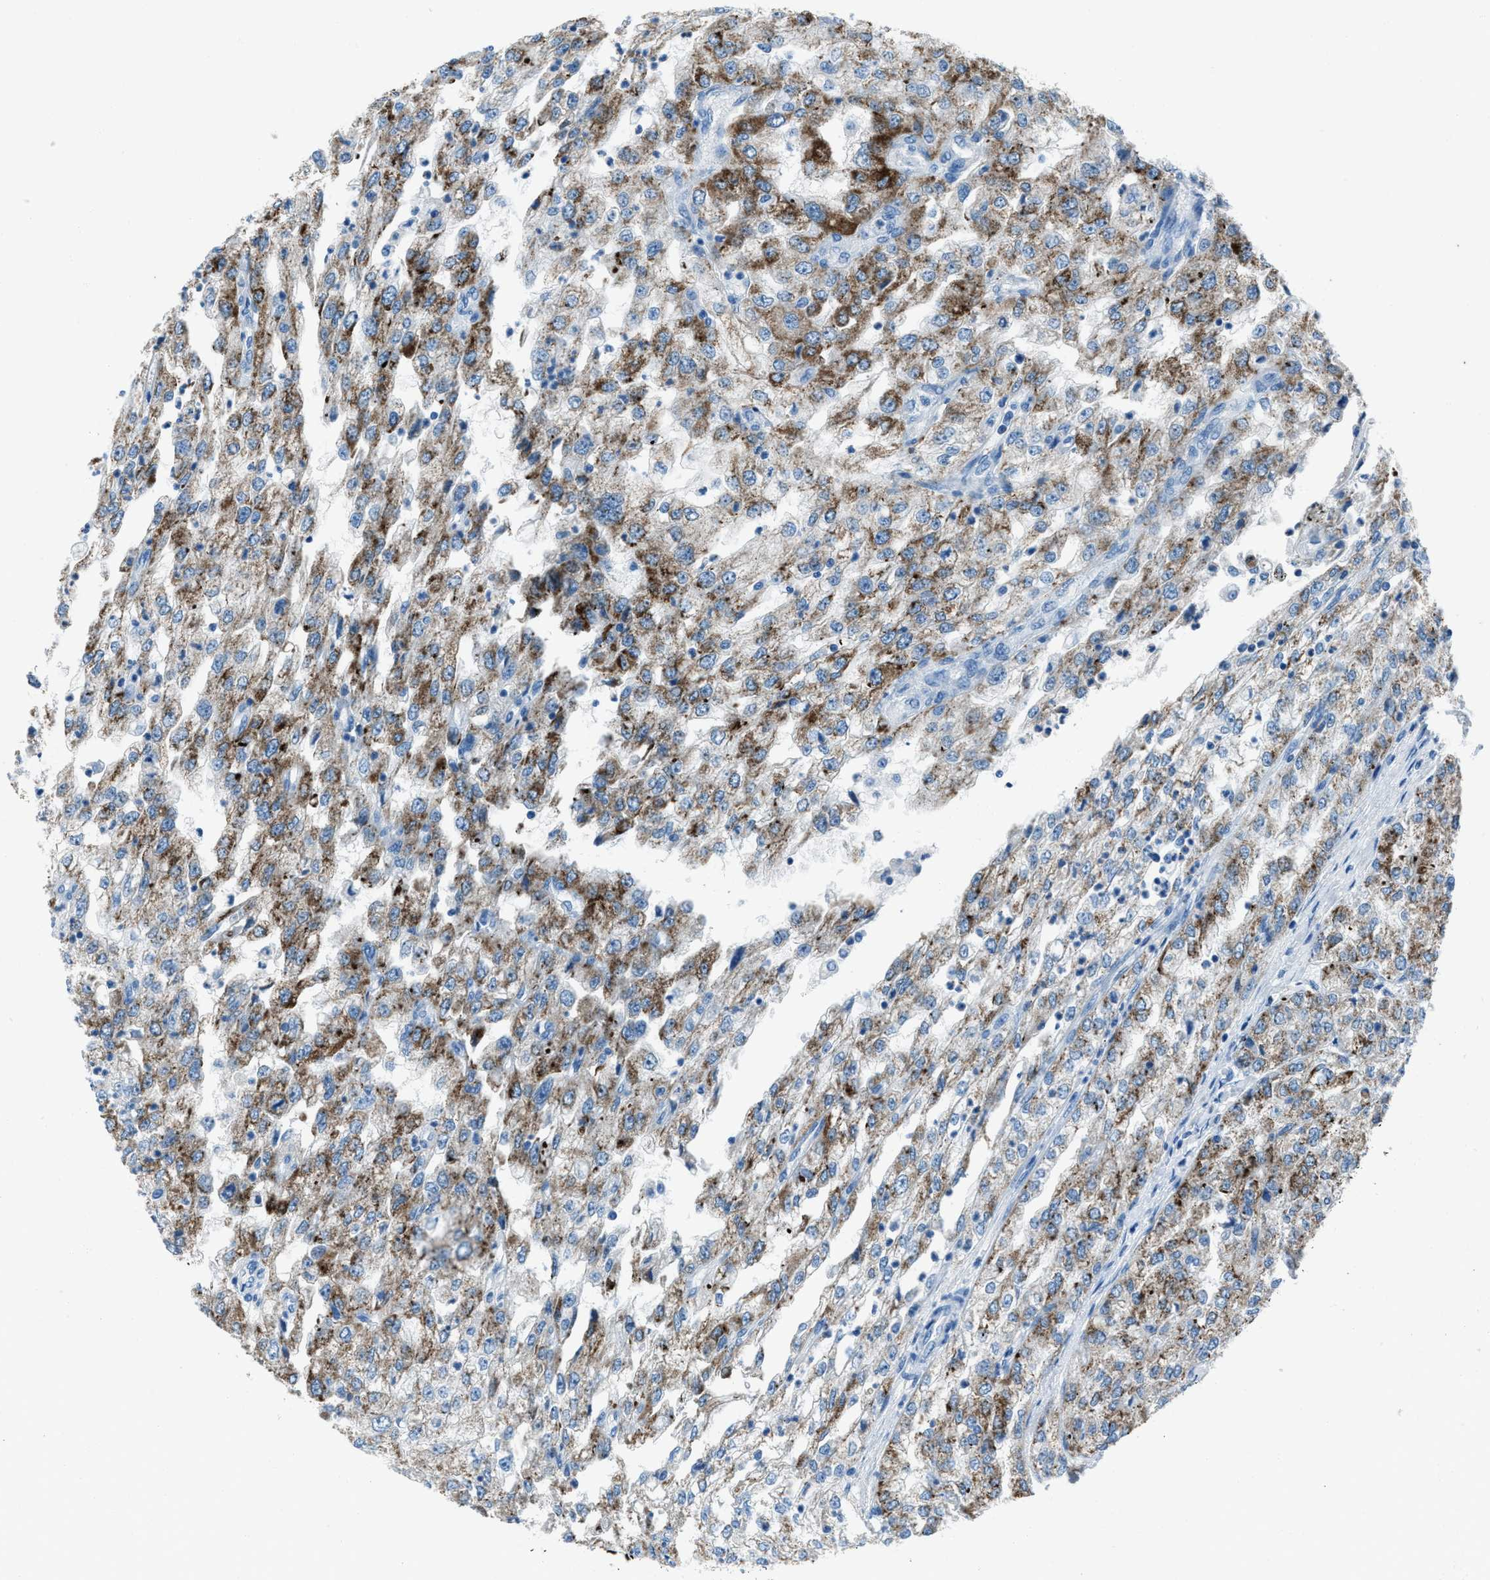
{"staining": {"intensity": "moderate", "quantity": ">75%", "location": "cytoplasmic/membranous"}, "tissue": "renal cancer", "cell_type": "Tumor cells", "image_type": "cancer", "snomed": [{"axis": "morphology", "description": "Adenocarcinoma, NOS"}, {"axis": "topography", "description": "Kidney"}], "caption": "This is an image of IHC staining of adenocarcinoma (renal), which shows moderate positivity in the cytoplasmic/membranous of tumor cells.", "gene": "AMACR", "patient": {"sex": "female", "age": 54}}